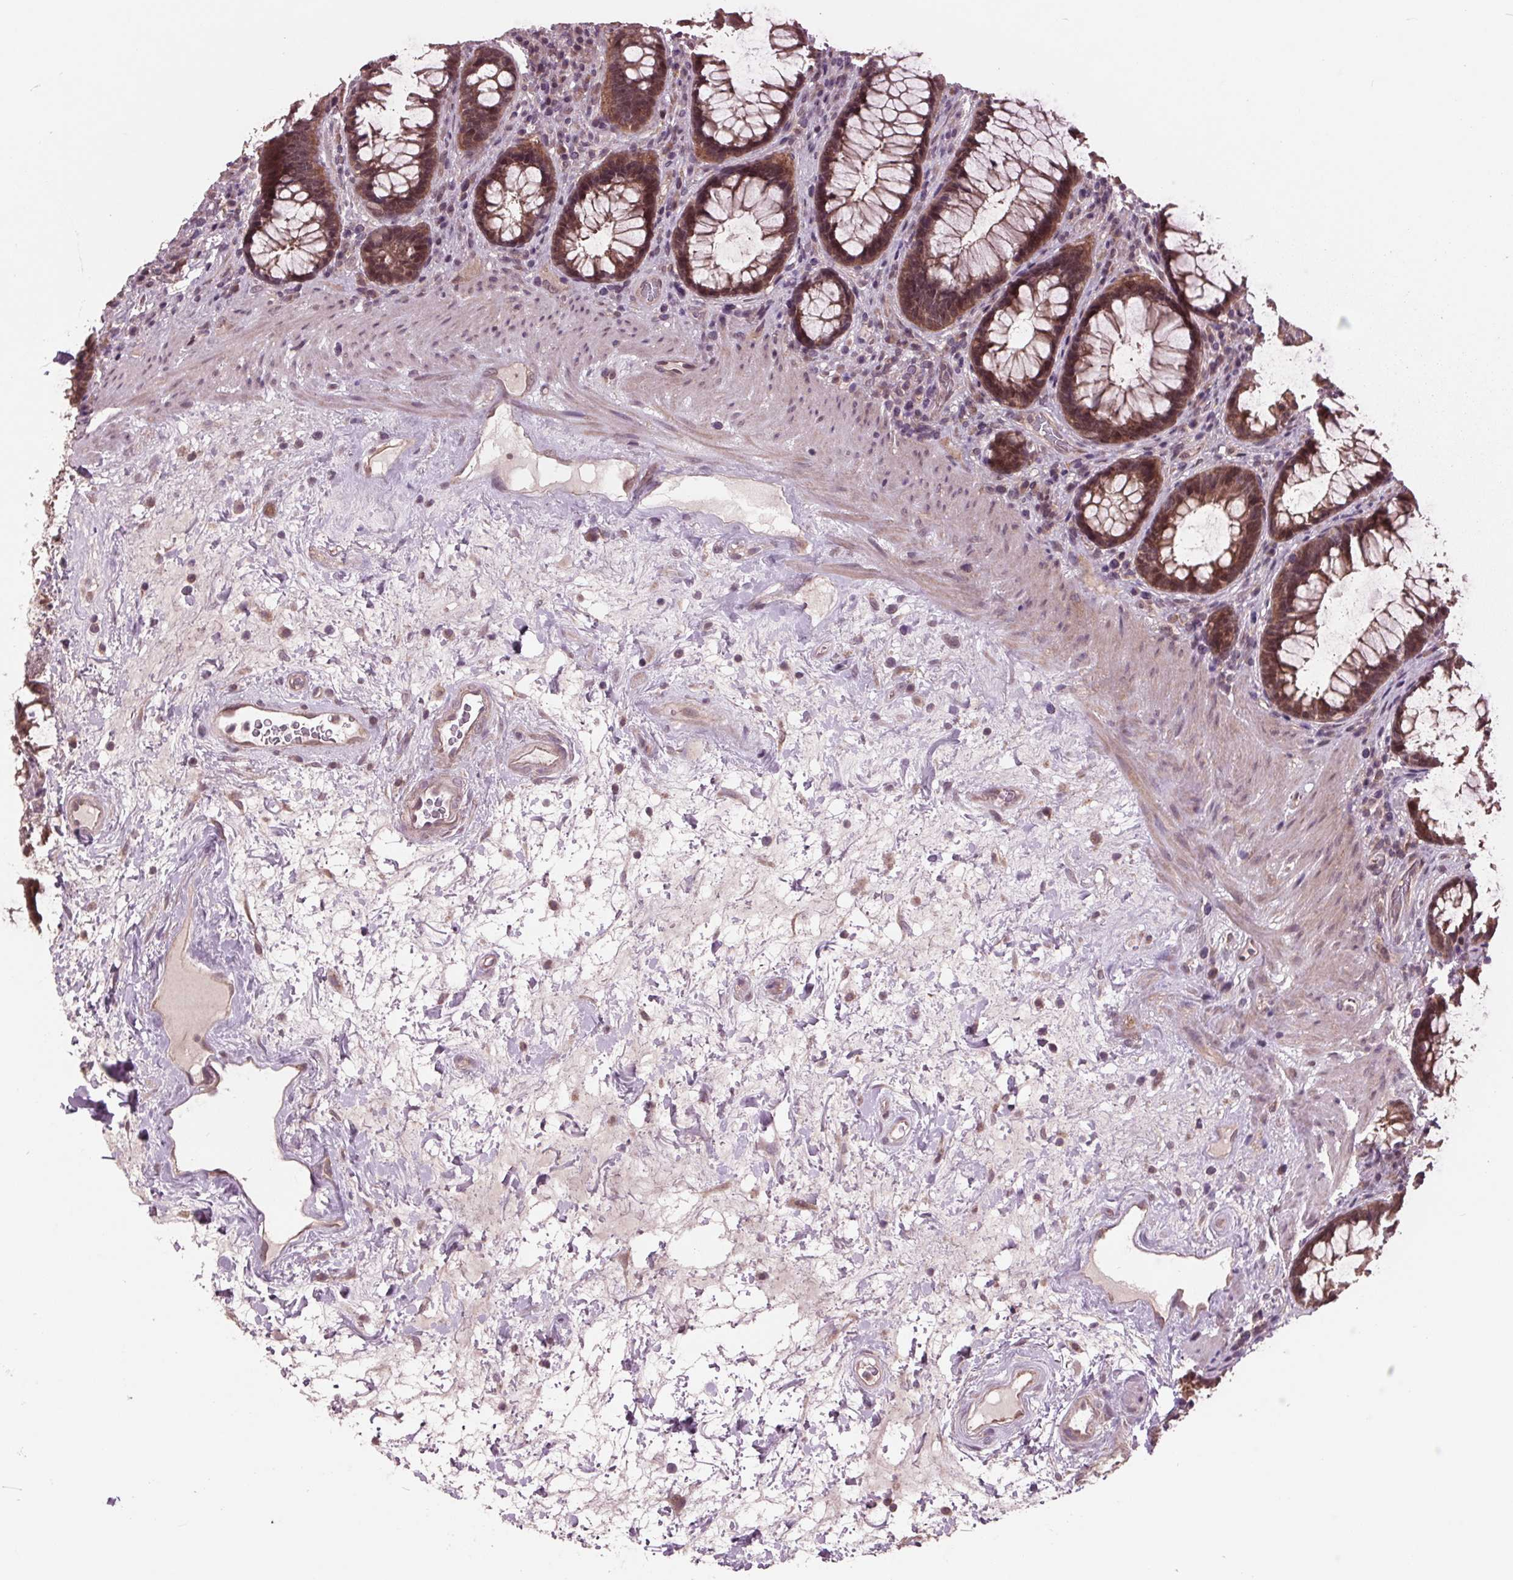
{"staining": {"intensity": "moderate", "quantity": ">75%", "location": "cytoplasmic/membranous"}, "tissue": "rectum", "cell_type": "Glandular cells", "image_type": "normal", "snomed": [{"axis": "morphology", "description": "Normal tissue, NOS"}, {"axis": "topography", "description": "Rectum"}], "caption": "Immunohistochemistry of benign rectum displays medium levels of moderate cytoplasmic/membranous staining in approximately >75% of glandular cells. (Brightfield microscopy of DAB IHC at high magnification).", "gene": "MAPK8", "patient": {"sex": "male", "age": 72}}